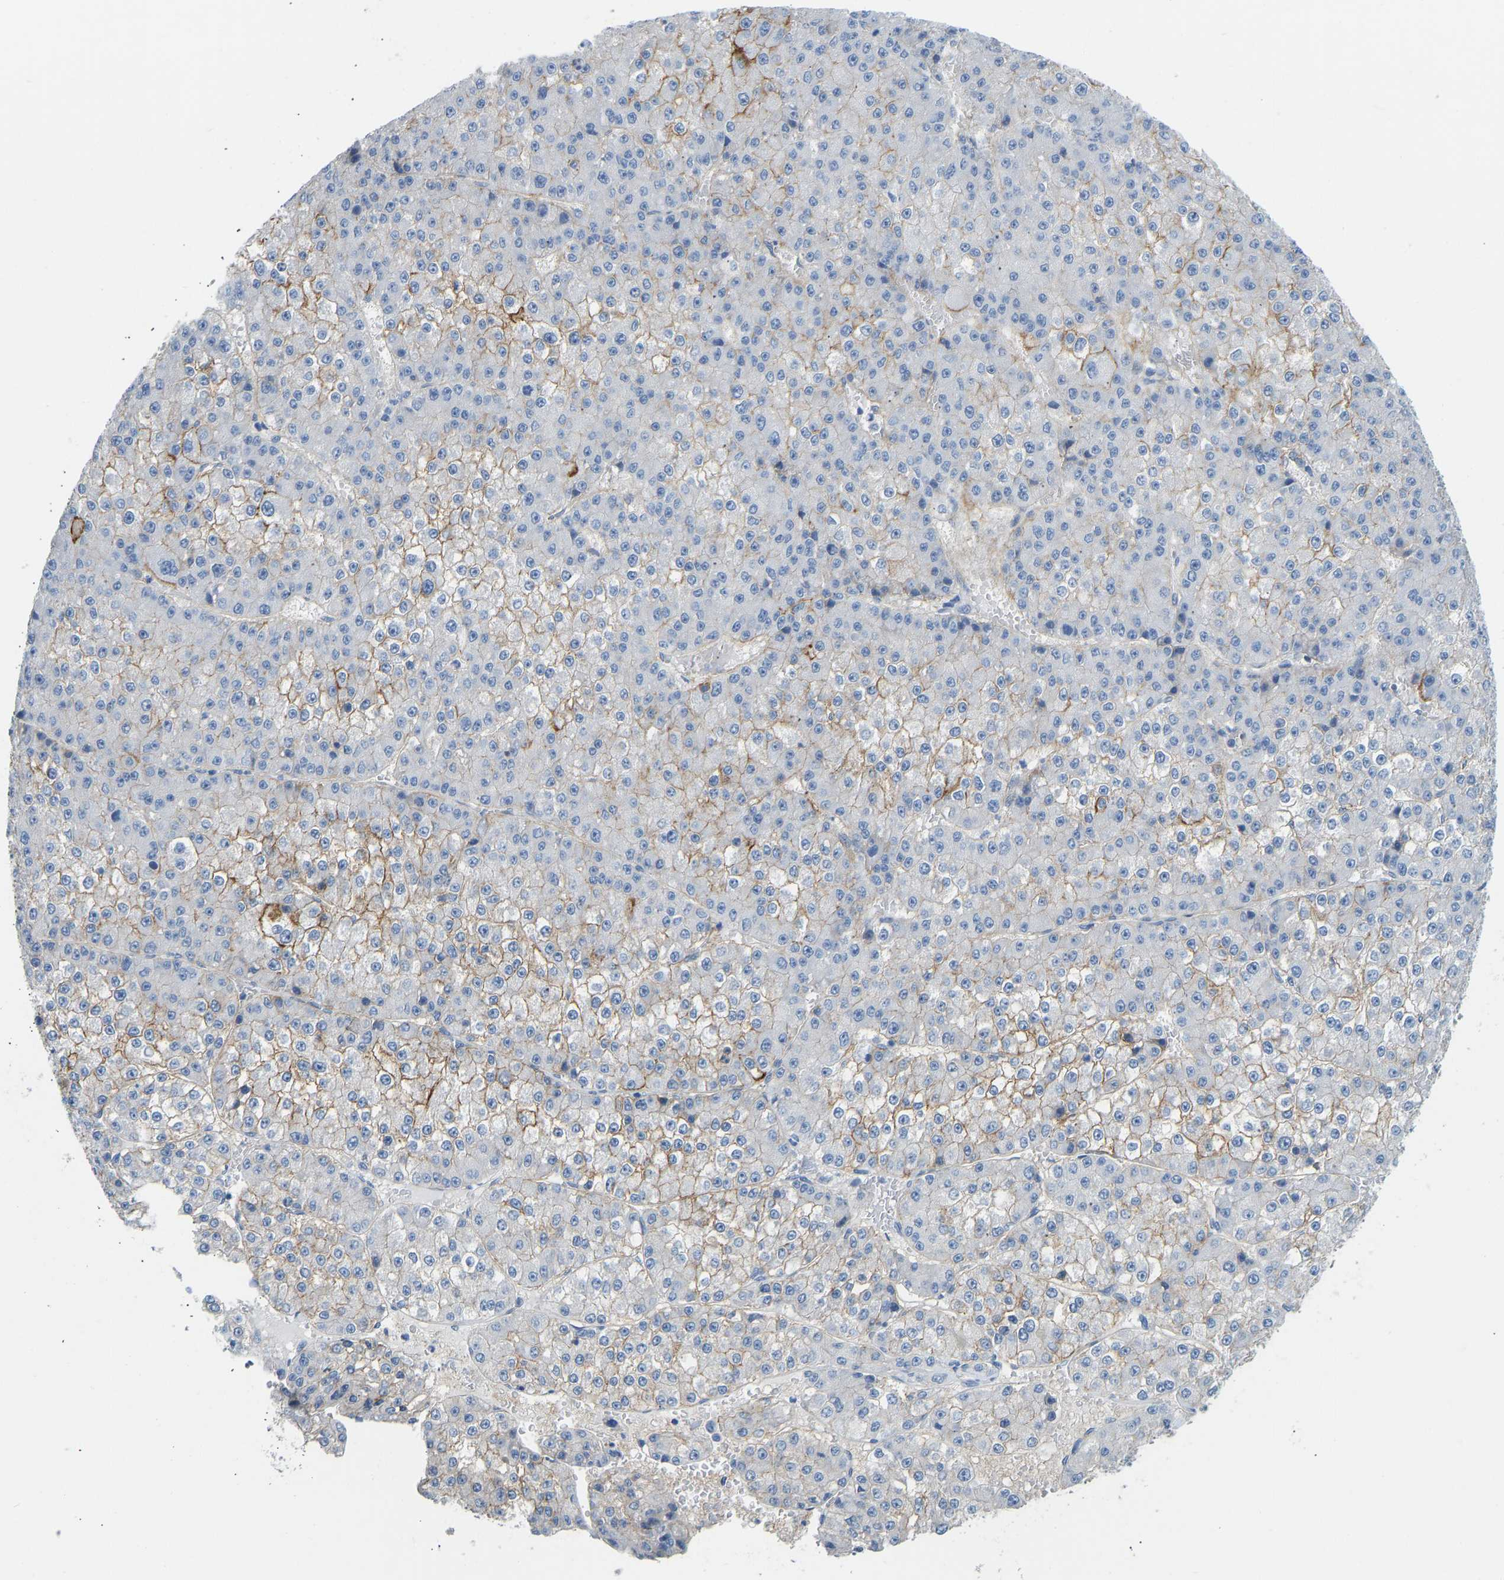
{"staining": {"intensity": "moderate", "quantity": "25%-75%", "location": "cytoplasmic/membranous"}, "tissue": "liver cancer", "cell_type": "Tumor cells", "image_type": "cancer", "snomed": [{"axis": "morphology", "description": "Carcinoma, Hepatocellular, NOS"}, {"axis": "topography", "description": "Liver"}], "caption": "This photomicrograph exhibits liver cancer stained with immunohistochemistry (IHC) to label a protein in brown. The cytoplasmic/membranous of tumor cells show moderate positivity for the protein. Nuclei are counter-stained blue.", "gene": "ATP1A1", "patient": {"sex": "female", "age": 73}}